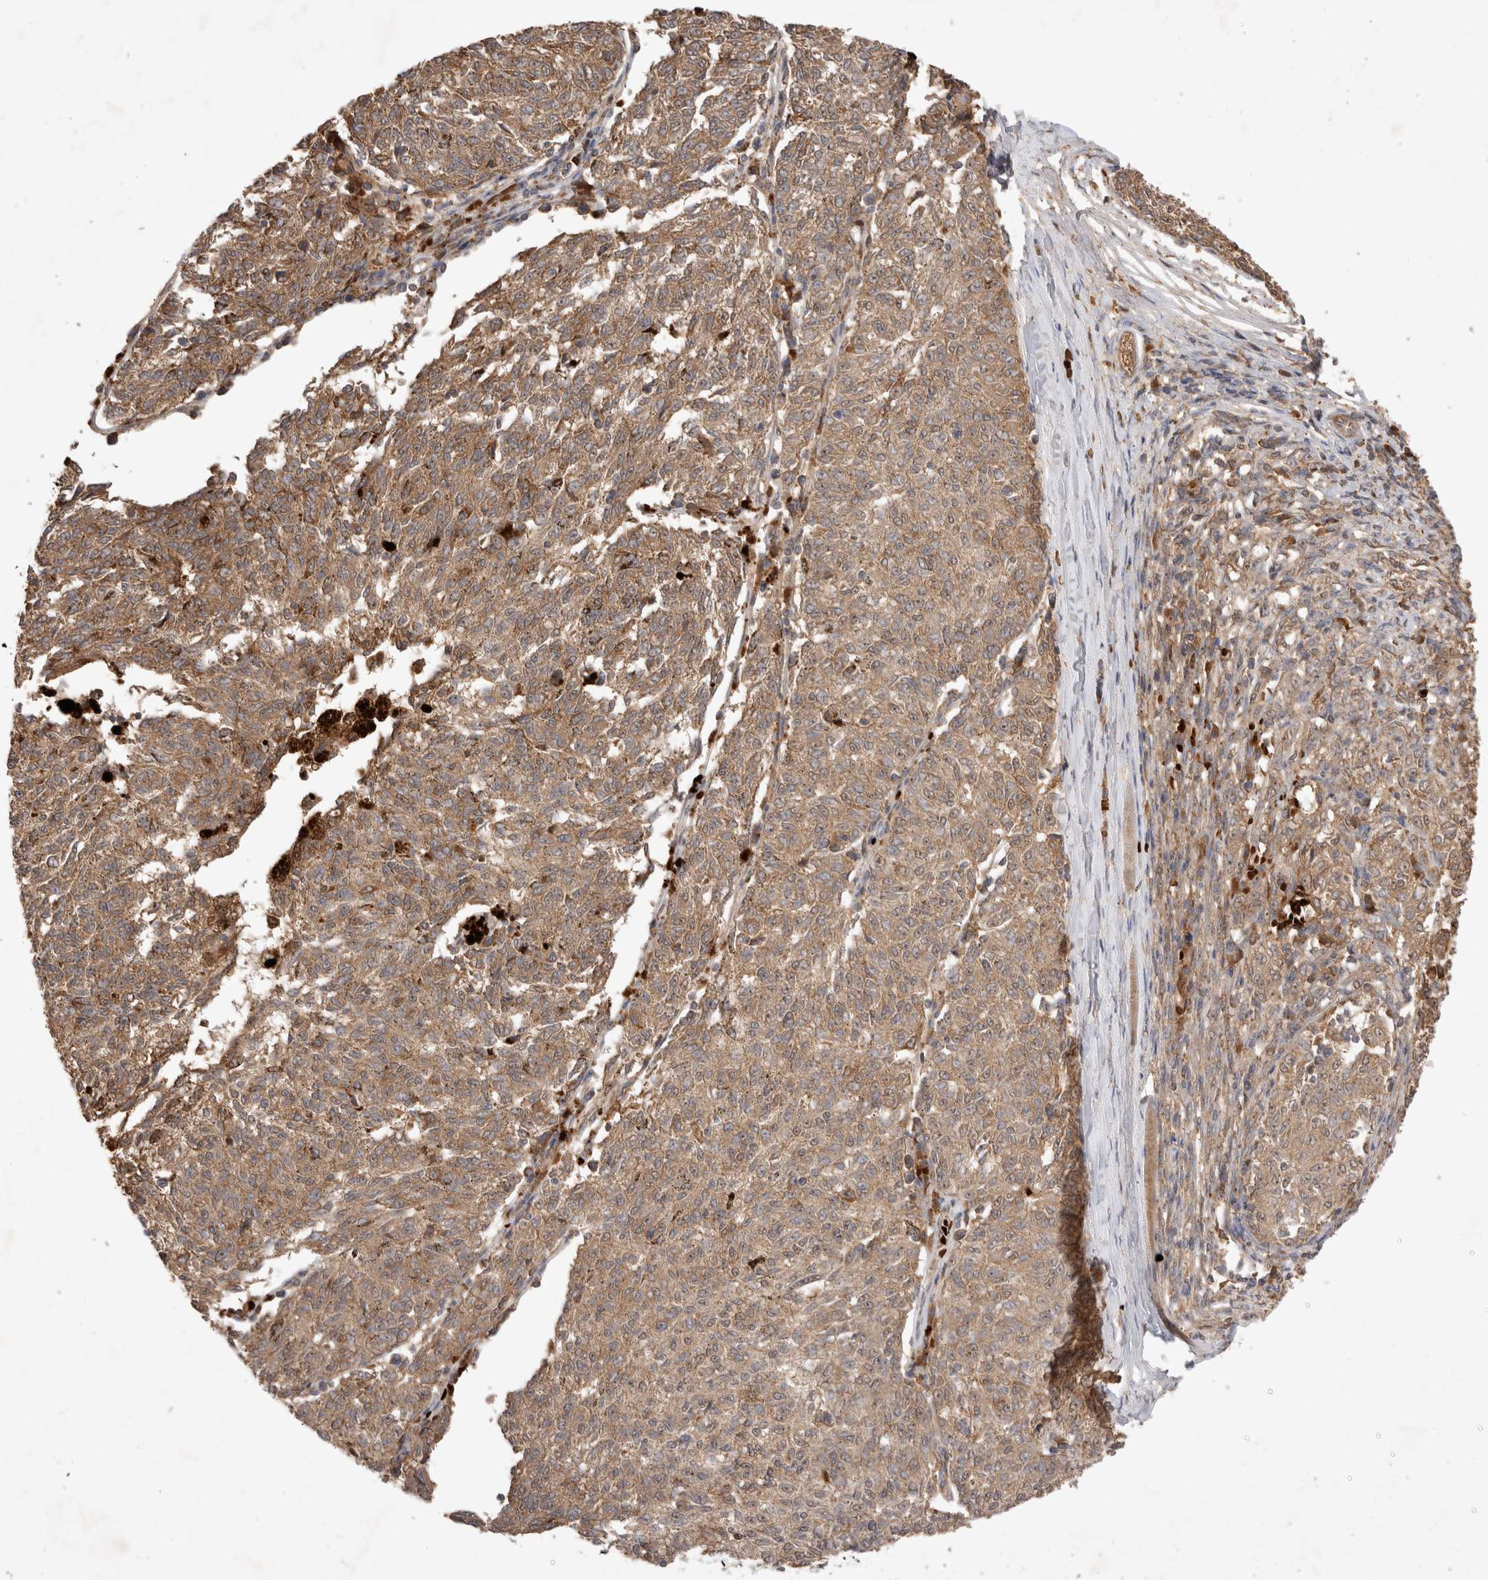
{"staining": {"intensity": "moderate", "quantity": ">75%", "location": "cytoplasmic/membranous"}, "tissue": "melanoma", "cell_type": "Tumor cells", "image_type": "cancer", "snomed": [{"axis": "morphology", "description": "Malignant melanoma, NOS"}, {"axis": "topography", "description": "Skin"}], "caption": "An image of human melanoma stained for a protein displays moderate cytoplasmic/membranous brown staining in tumor cells. The staining is performed using DAB (3,3'-diaminobenzidine) brown chromogen to label protein expression. The nuclei are counter-stained blue using hematoxylin.", "gene": "FAM221A", "patient": {"sex": "female", "age": 72}}